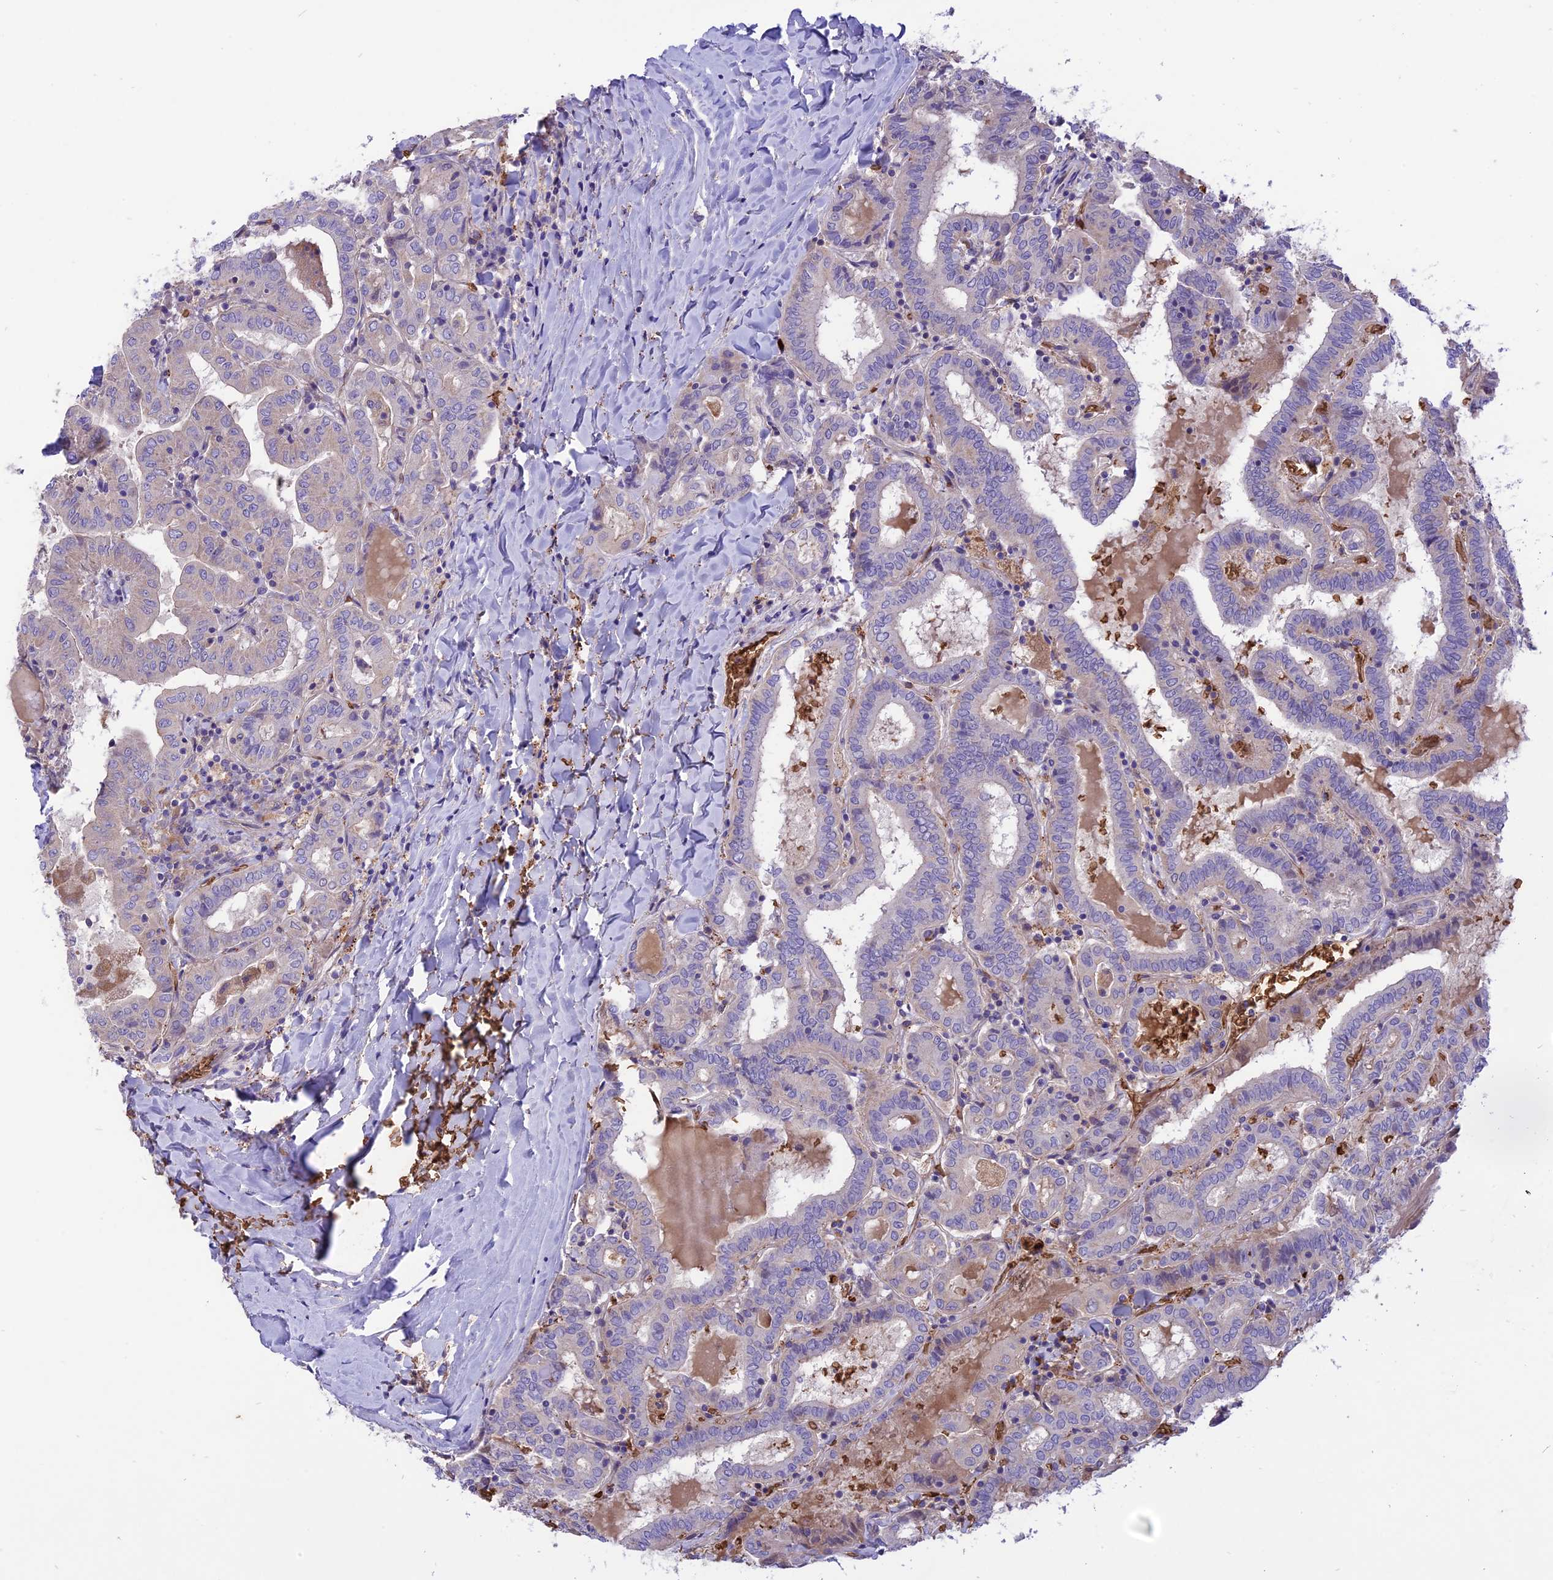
{"staining": {"intensity": "negative", "quantity": "none", "location": "none"}, "tissue": "thyroid cancer", "cell_type": "Tumor cells", "image_type": "cancer", "snomed": [{"axis": "morphology", "description": "Papillary adenocarcinoma, NOS"}, {"axis": "topography", "description": "Thyroid gland"}], "caption": "There is no significant staining in tumor cells of papillary adenocarcinoma (thyroid).", "gene": "TTC4", "patient": {"sex": "female", "age": 72}}